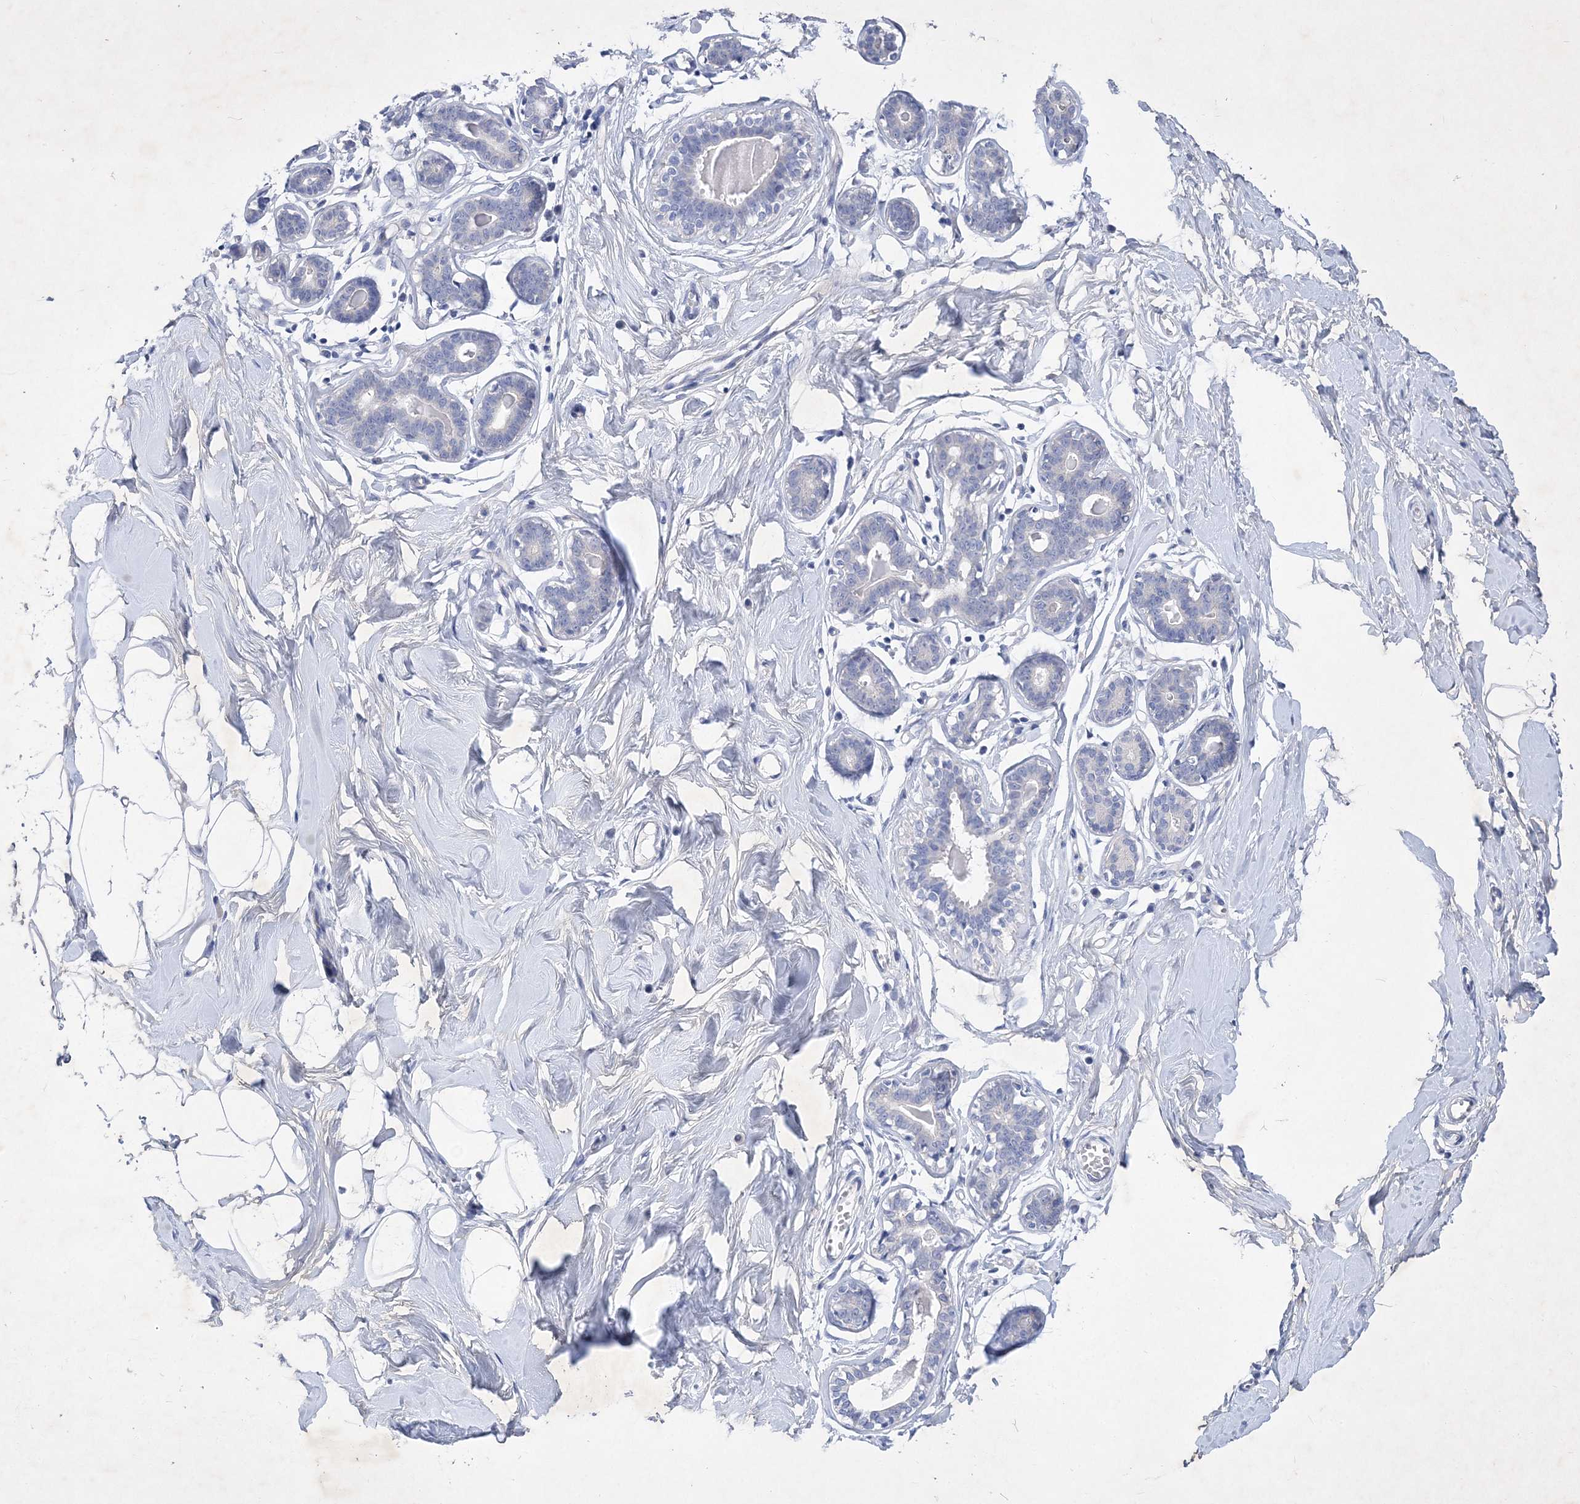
{"staining": {"intensity": "negative", "quantity": "none", "location": "none"}, "tissue": "breast", "cell_type": "Adipocytes", "image_type": "normal", "snomed": [{"axis": "morphology", "description": "Normal tissue, NOS"}, {"axis": "topography", "description": "Breast"}], "caption": "IHC image of unremarkable human breast stained for a protein (brown), which displays no positivity in adipocytes.", "gene": "GPN1", "patient": {"sex": "female", "age": 26}}